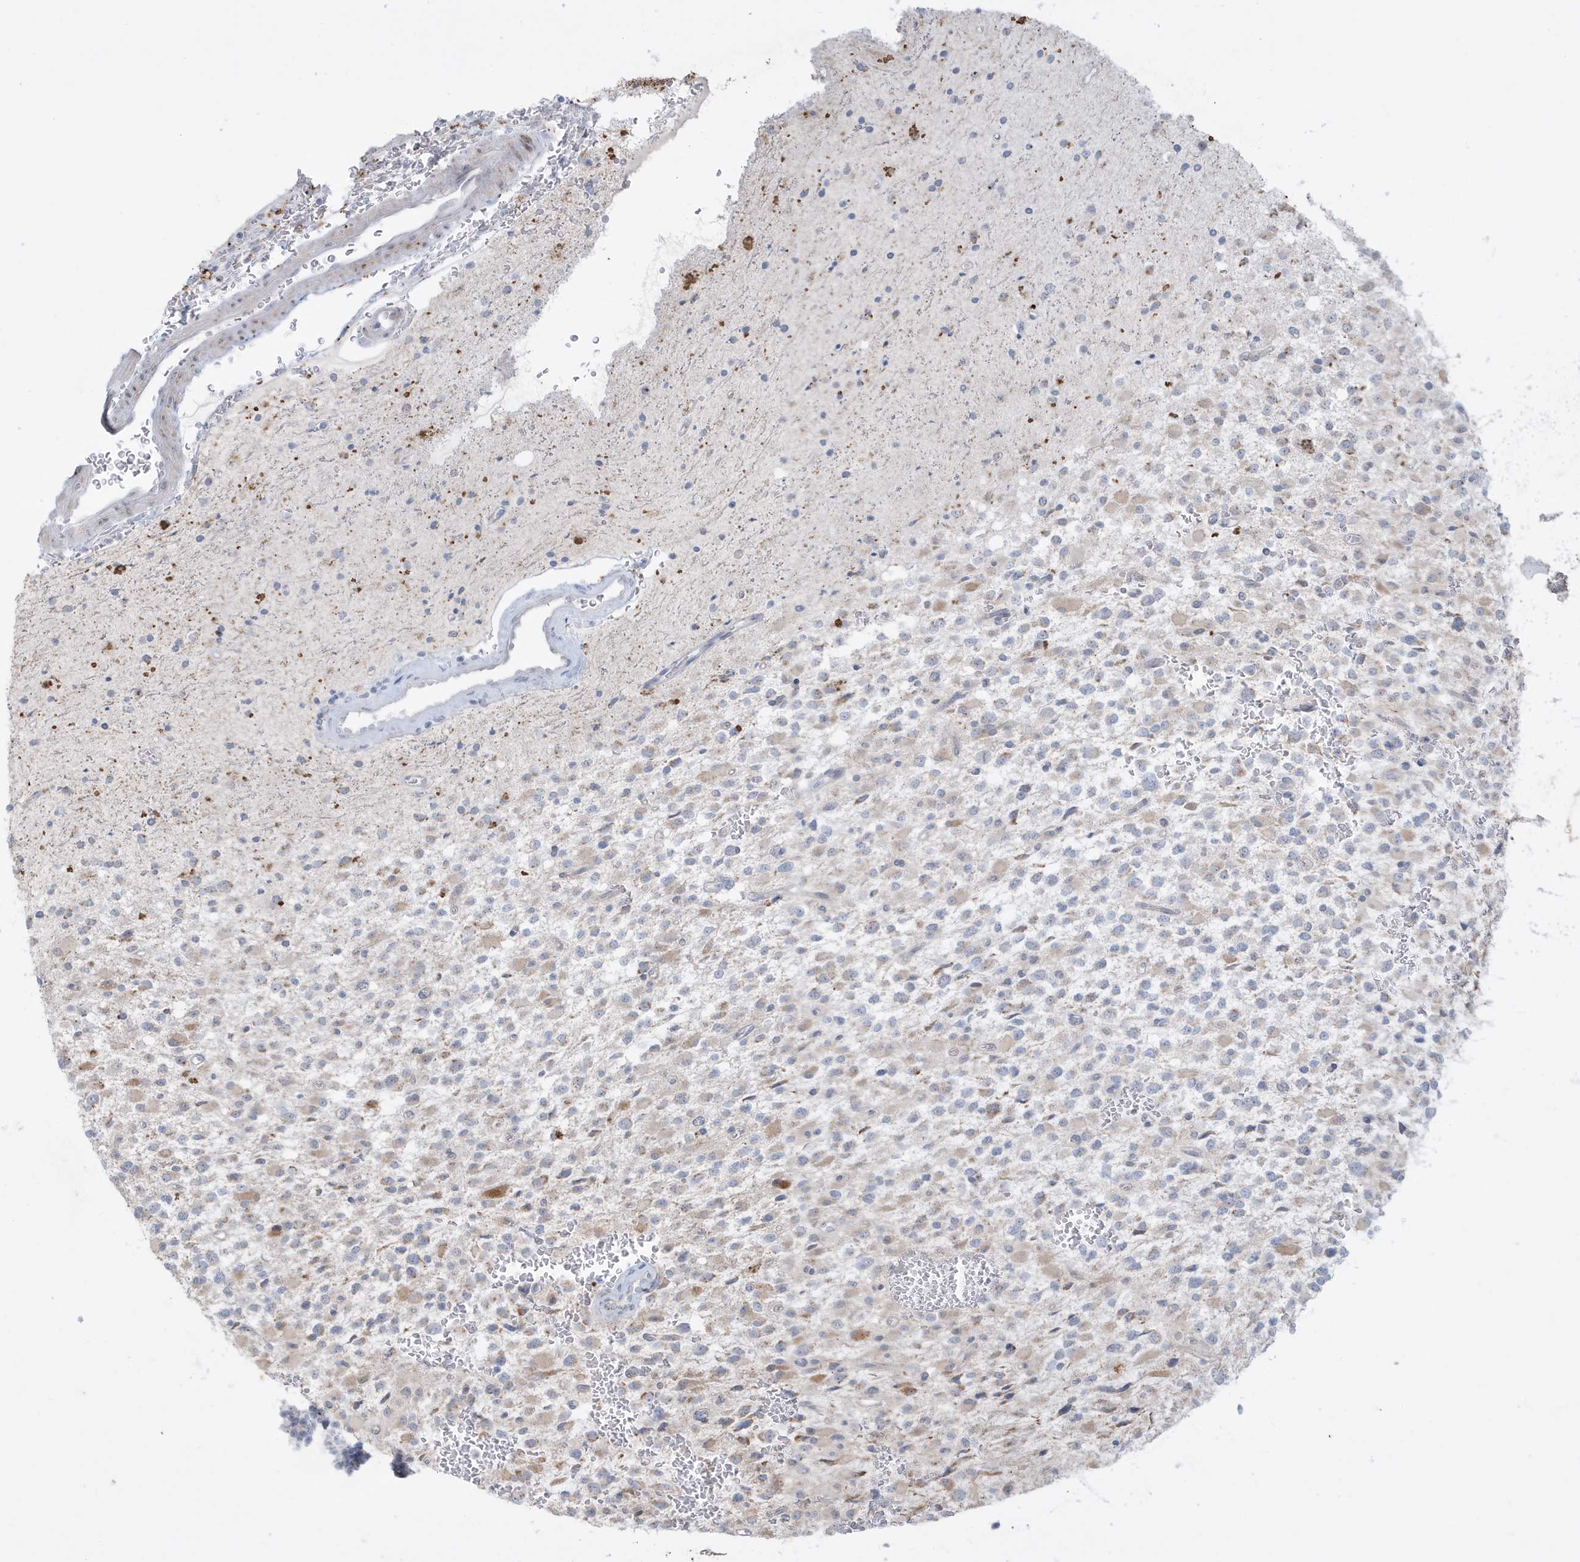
{"staining": {"intensity": "negative", "quantity": "none", "location": "none"}, "tissue": "glioma", "cell_type": "Tumor cells", "image_type": "cancer", "snomed": [{"axis": "morphology", "description": "Glioma, malignant, High grade"}, {"axis": "topography", "description": "Brain"}], "caption": "DAB immunohistochemical staining of glioma displays no significant staining in tumor cells.", "gene": "FNDC1", "patient": {"sex": "male", "age": 34}}